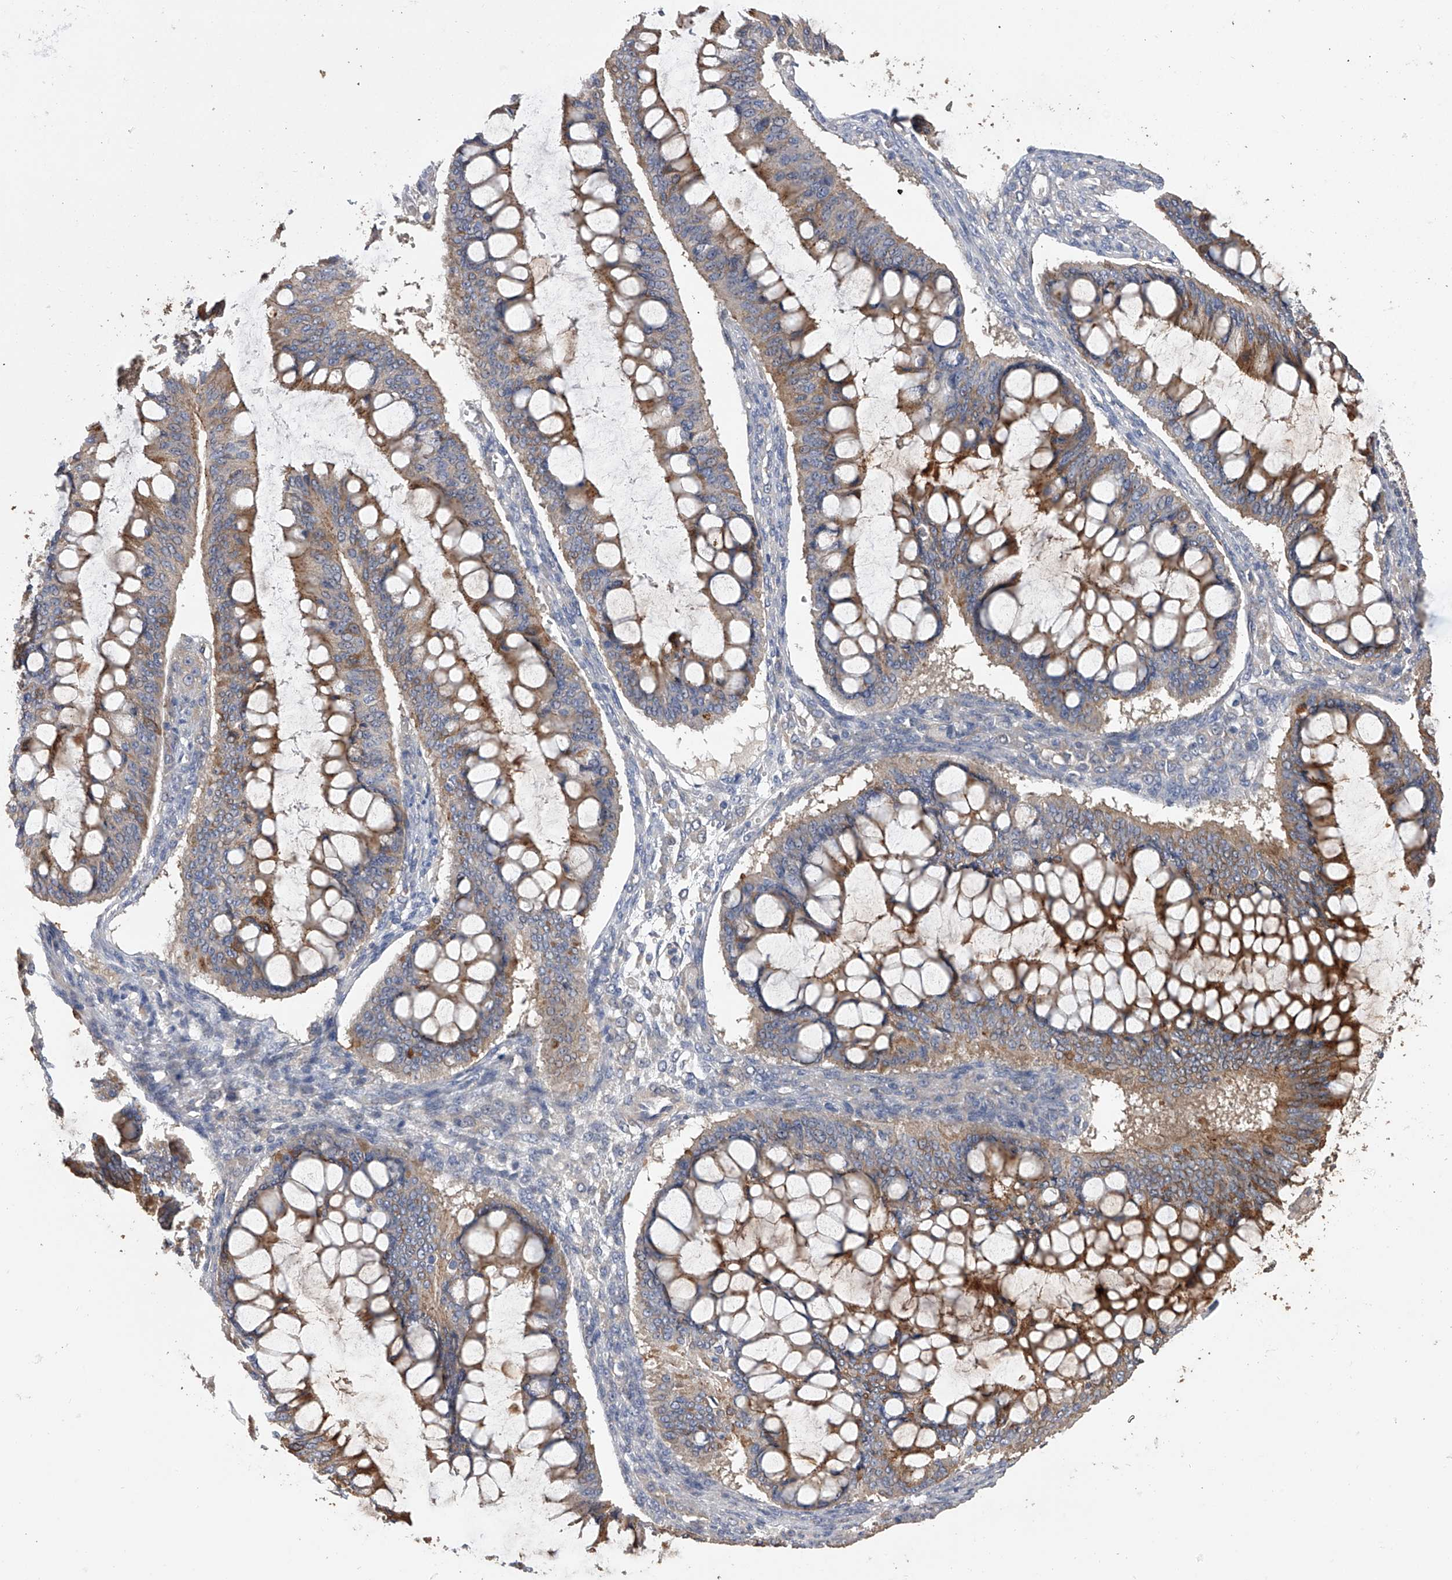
{"staining": {"intensity": "moderate", "quantity": ">75%", "location": "cytoplasmic/membranous"}, "tissue": "ovarian cancer", "cell_type": "Tumor cells", "image_type": "cancer", "snomed": [{"axis": "morphology", "description": "Cystadenocarcinoma, mucinous, NOS"}, {"axis": "topography", "description": "Ovary"}], "caption": "Tumor cells exhibit moderate cytoplasmic/membranous staining in about >75% of cells in ovarian mucinous cystadenocarcinoma. The staining is performed using DAB (3,3'-diaminobenzidine) brown chromogen to label protein expression. The nuclei are counter-stained blue using hematoxylin.", "gene": "ZNF343", "patient": {"sex": "female", "age": 73}}